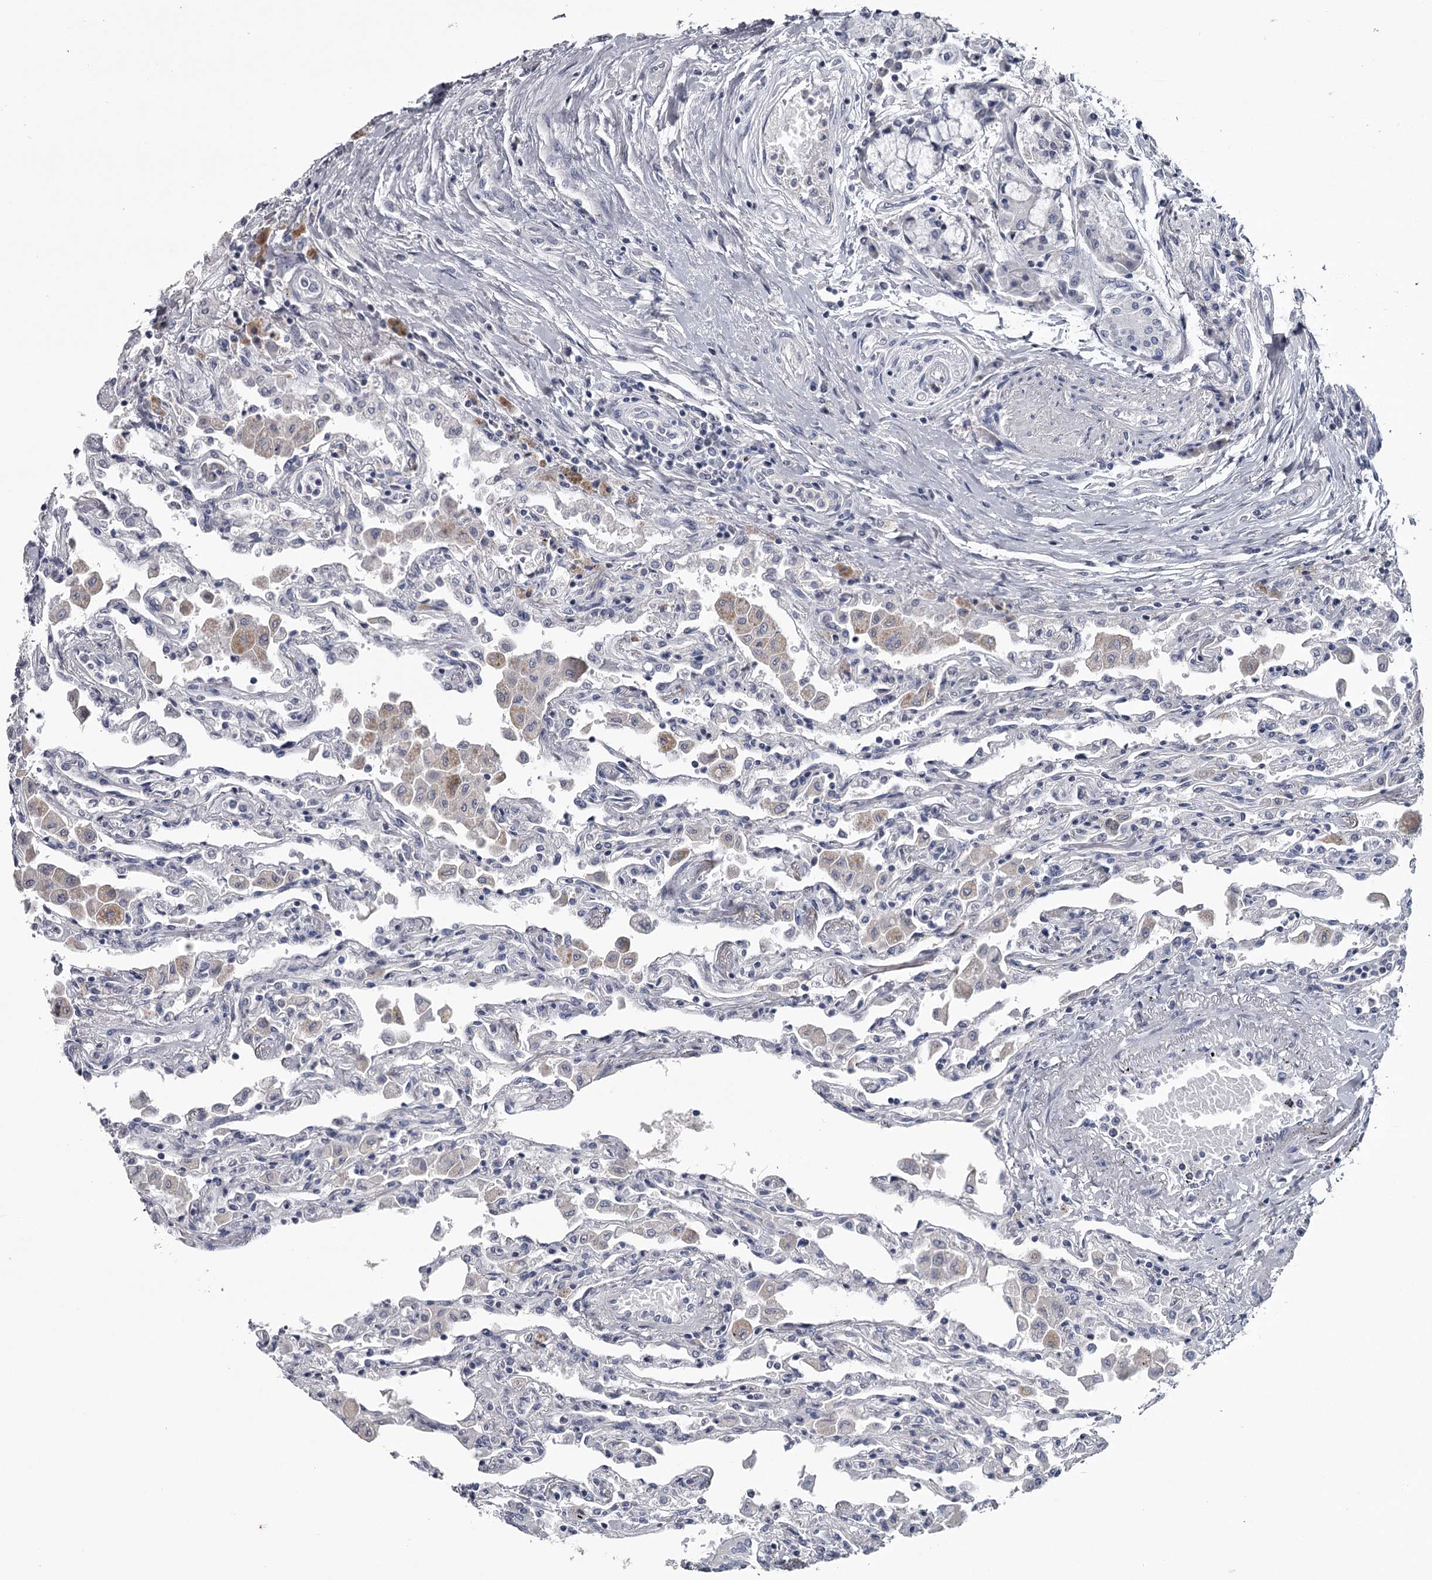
{"staining": {"intensity": "negative", "quantity": "none", "location": "none"}, "tissue": "lung", "cell_type": "Alveolar cells", "image_type": "normal", "snomed": [{"axis": "morphology", "description": "Normal tissue, NOS"}, {"axis": "topography", "description": "Bronchus"}, {"axis": "topography", "description": "Lung"}], "caption": "DAB immunohistochemical staining of benign human lung demonstrates no significant expression in alveolar cells.", "gene": "DAO", "patient": {"sex": "female", "age": 49}}